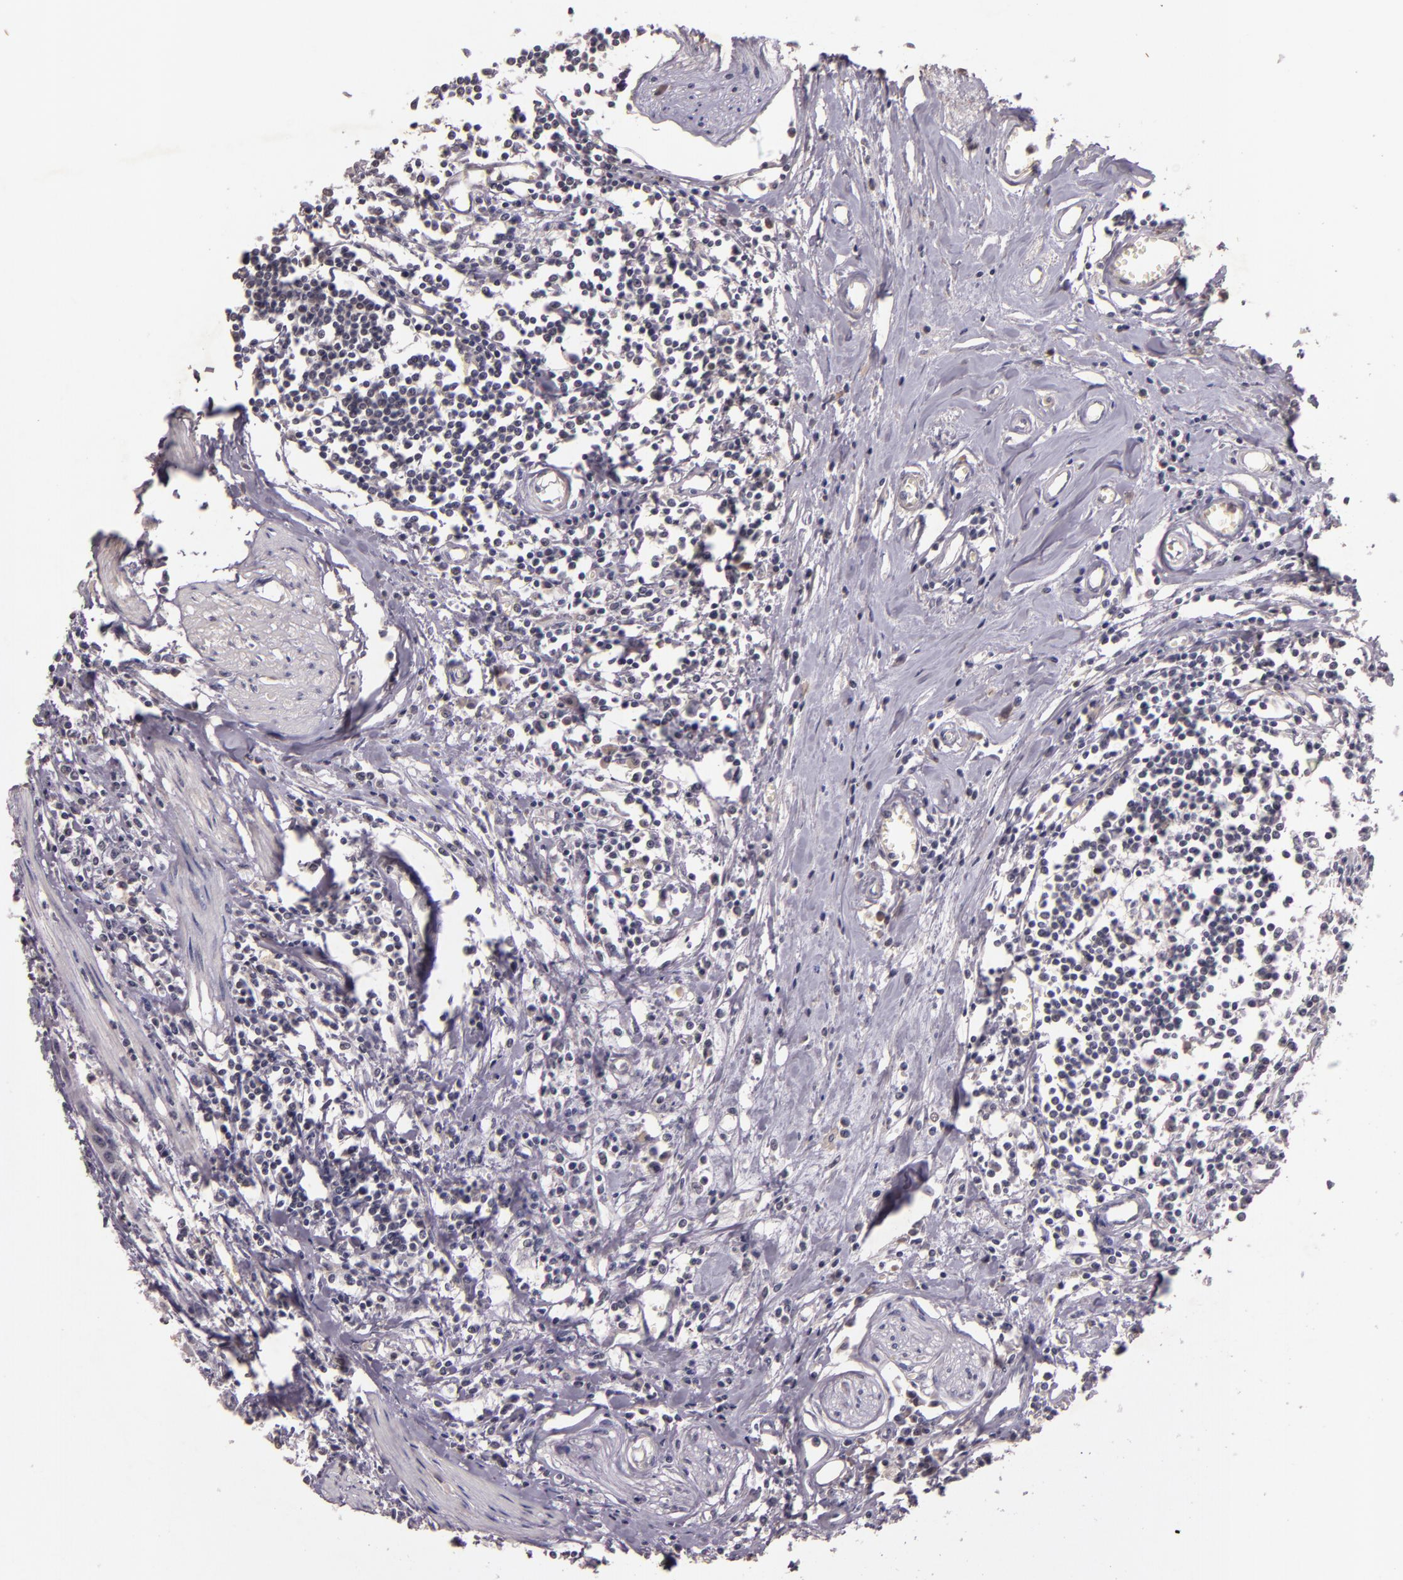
{"staining": {"intensity": "negative", "quantity": "none", "location": "none"}, "tissue": "urothelial cancer", "cell_type": "Tumor cells", "image_type": "cancer", "snomed": [{"axis": "morphology", "description": "Urothelial carcinoma, High grade"}, {"axis": "topography", "description": "Urinary bladder"}], "caption": "DAB (3,3'-diaminobenzidine) immunohistochemical staining of human urothelial cancer reveals no significant expression in tumor cells.", "gene": "TFF1", "patient": {"sex": "male", "age": 54}}